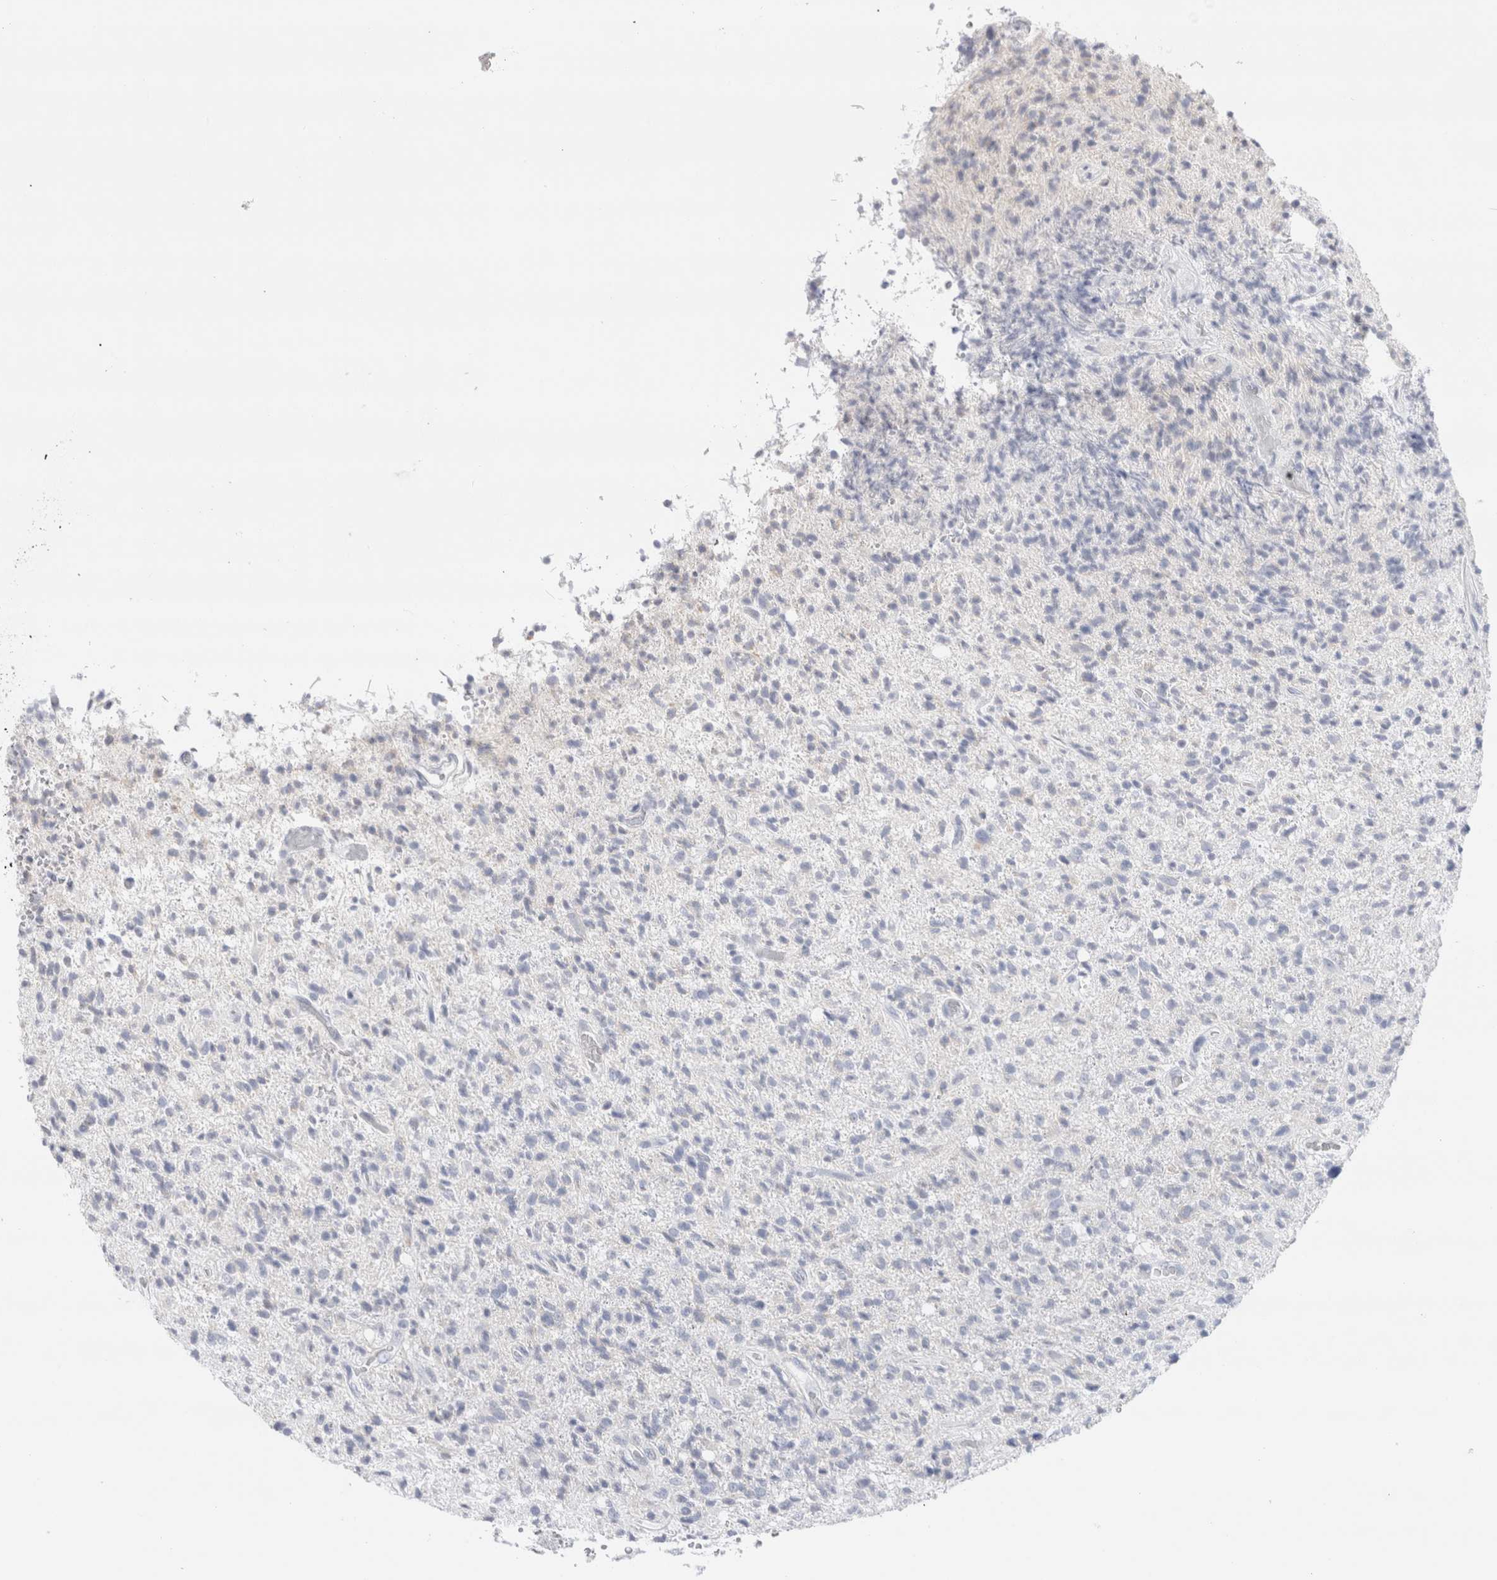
{"staining": {"intensity": "negative", "quantity": "none", "location": "none"}, "tissue": "glioma", "cell_type": "Tumor cells", "image_type": "cancer", "snomed": [{"axis": "morphology", "description": "Glioma, malignant, High grade"}, {"axis": "topography", "description": "Brain"}], "caption": "IHC photomicrograph of neoplastic tissue: human high-grade glioma (malignant) stained with DAB shows no significant protein expression in tumor cells. (DAB immunohistochemistry (IHC), high magnification).", "gene": "ECHDC2", "patient": {"sex": "female", "age": 57}}